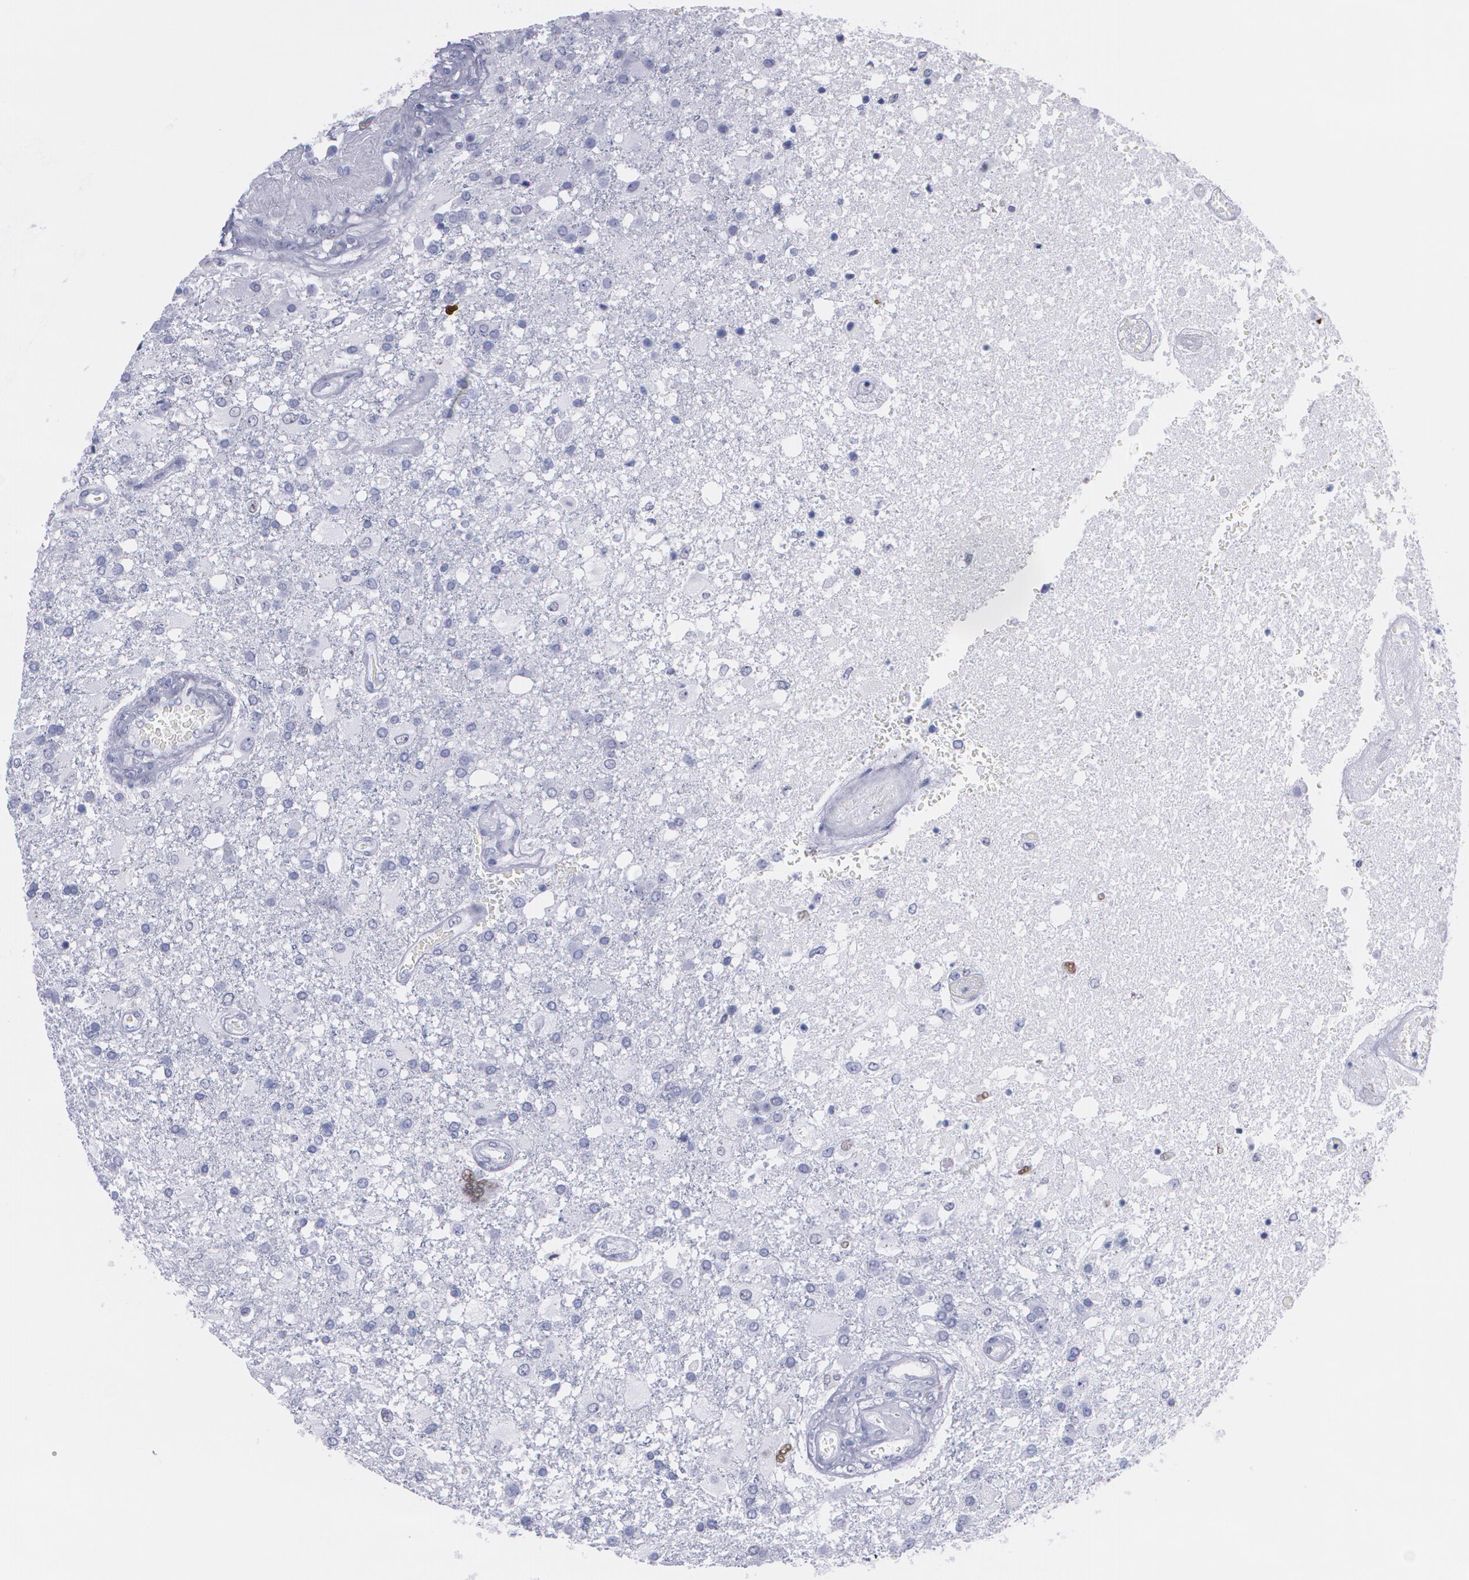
{"staining": {"intensity": "strong", "quantity": "<25%", "location": "nuclear"}, "tissue": "glioma", "cell_type": "Tumor cells", "image_type": "cancer", "snomed": [{"axis": "morphology", "description": "Glioma, malignant, High grade"}, {"axis": "topography", "description": "Cerebral cortex"}], "caption": "IHC of human glioma demonstrates medium levels of strong nuclear expression in about <25% of tumor cells. The protein is stained brown, and the nuclei are stained in blue (DAB (3,3'-diaminobenzidine) IHC with brightfield microscopy, high magnification).", "gene": "TP53", "patient": {"sex": "male", "age": 79}}